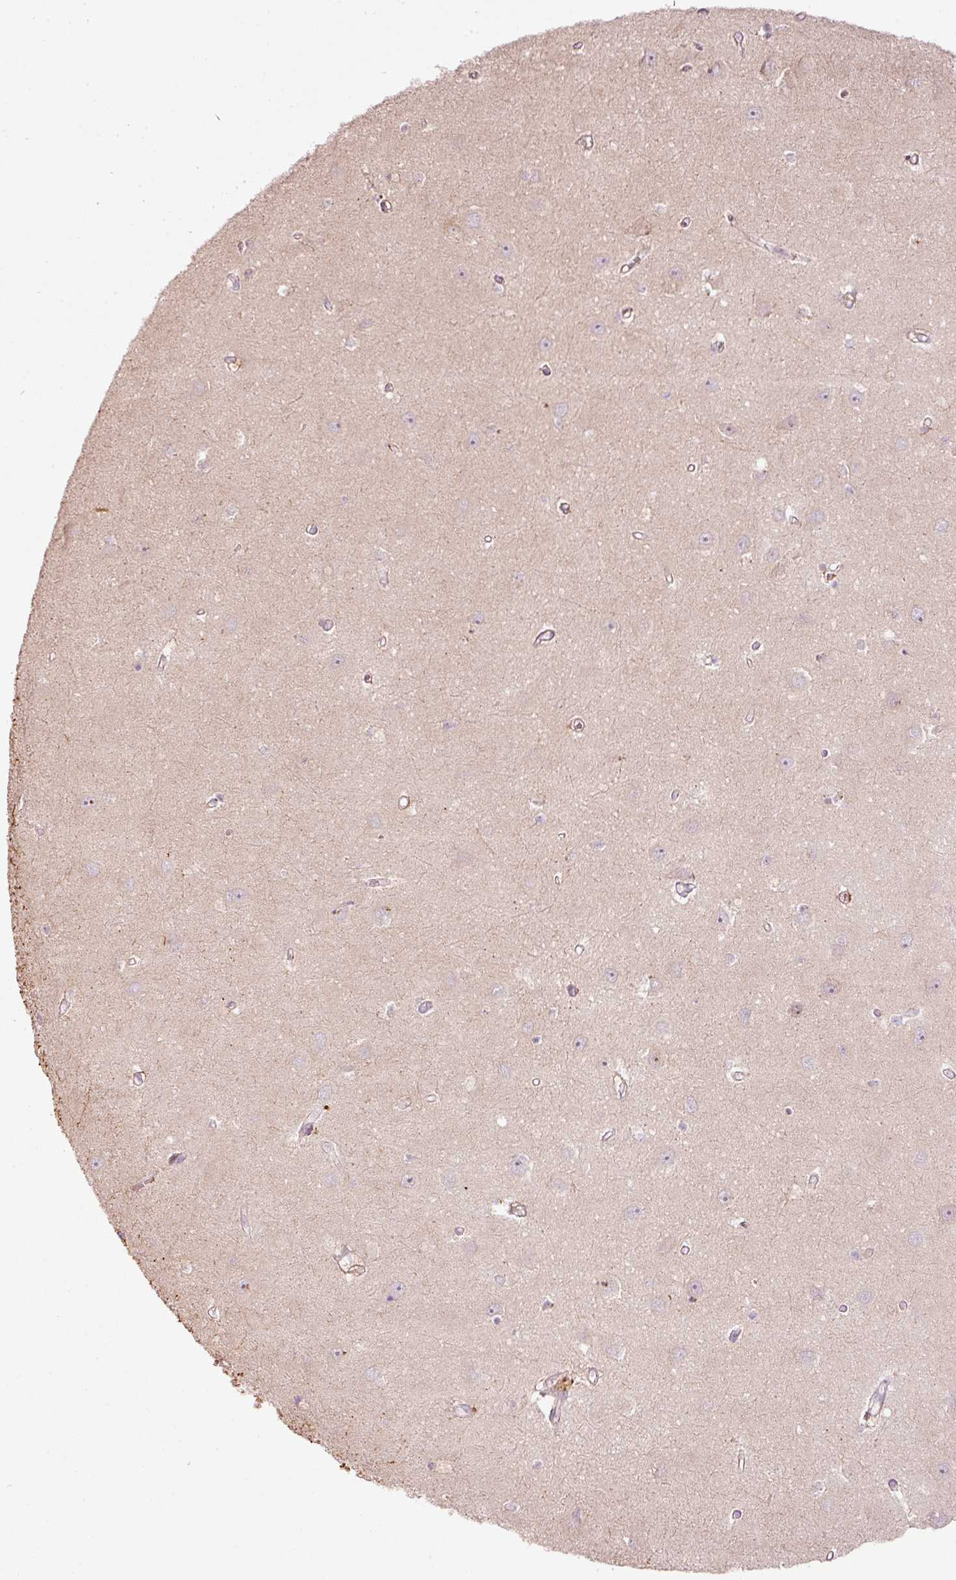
{"staining": {"intensity": "negative", "quantity": "none", "location": "none"}, "tissue": "hippocampus", "cell_type": "Glial cells", "image_type": "normal", "snomed": [{"axis": "morphology", "description": "Normal tissue, NOS"}, {"axis": "topography", "description": "Hippocampus"}], "caption": "Immunohistochemical staining of normal hippocampus displays no significant positivity in glial cells.", "gene": "MAP10", "patient": {"sex": "female", "age": 64}}